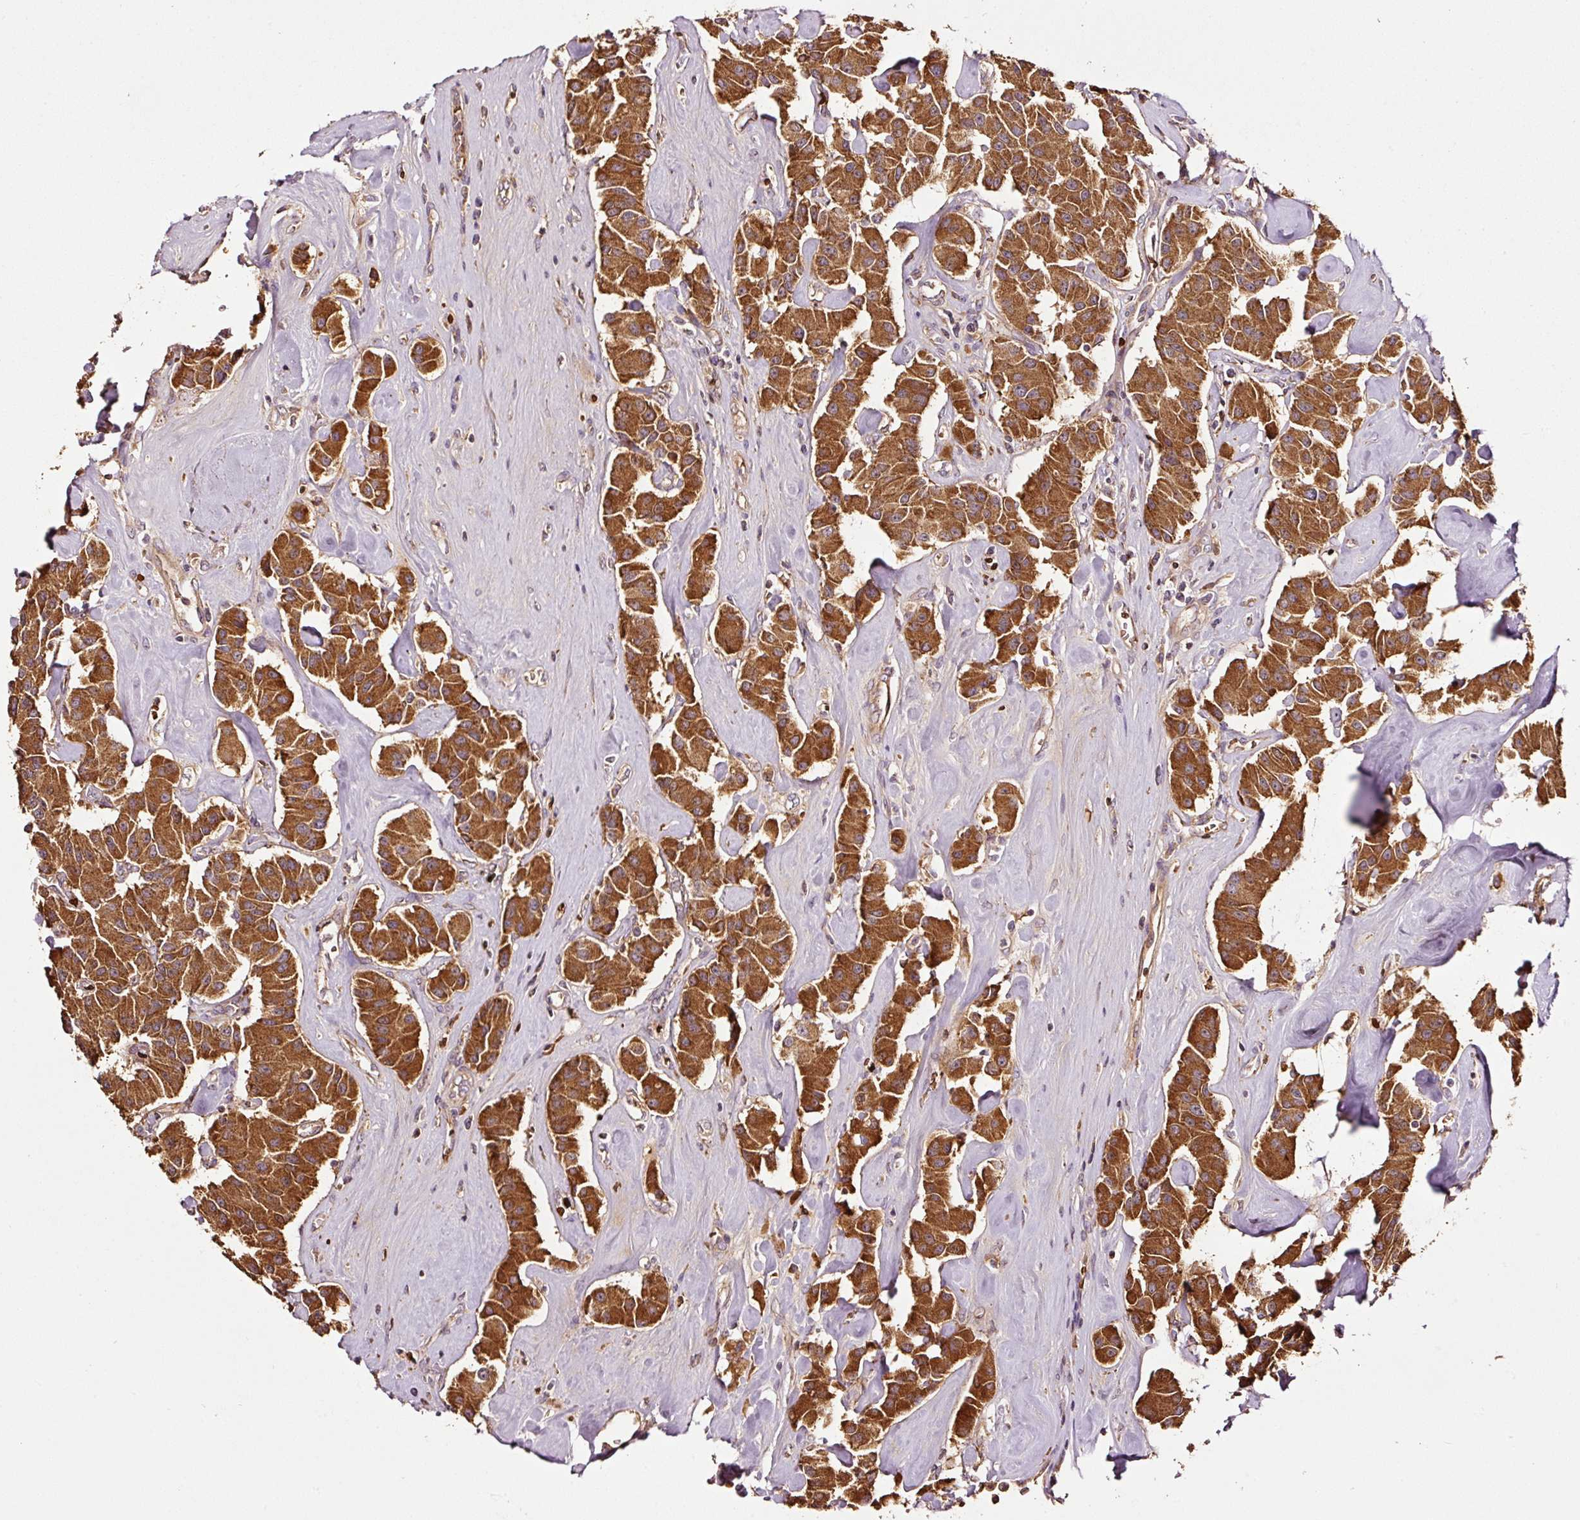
{"staining": {"intensity": "strong", "quantity": ">75%", "location": "cytoplasmic/membranous"}, "tissue": "carcinoid", "cell_type": "Tumor cells", "image_type": "cancer", "snomed": [{"axis": "morphology", "description": "Carcinoid, malignant, NOS"}, {"axis": "topography", "description": "Pancreas"}], "caption": "The histopathology image shows staining of malignant carcinoid, revealing strong cytoplasmic/membranous protein staining (brown color) within tumor cells.", "gene": "PGLYRP2", "patient": {"sex": "male", "age": 41}}